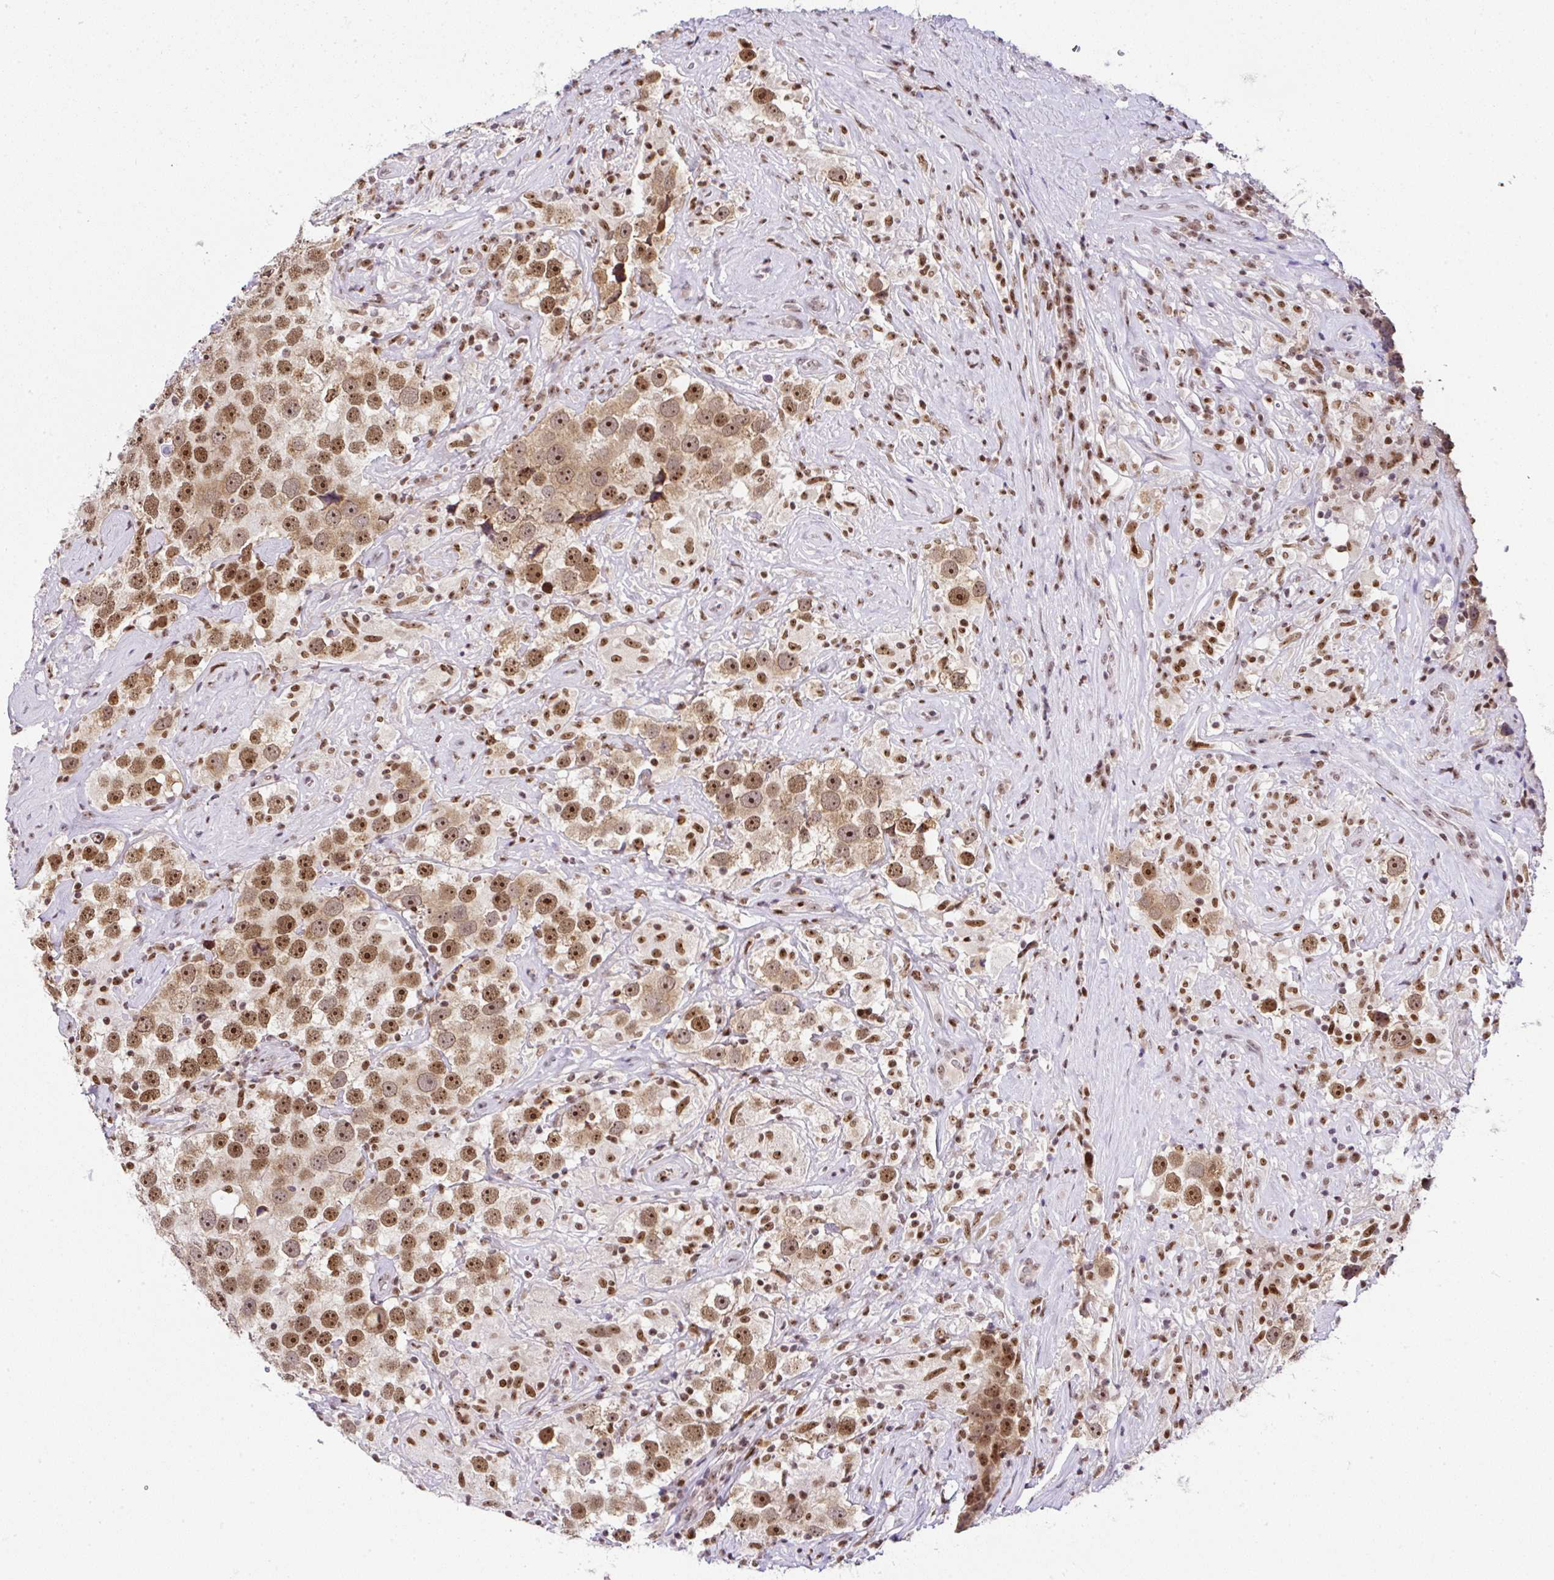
{"staining": {"intensity": "moderate", "quantity": ">75%", "location": "nuclear"}, "tissue": "testis cancer", "cell_type": "Tumor cells", "image_type": "cancer", "snomed": [{"axis": "morphology", "description": "Seminoma, NOS"}, {"axis": "topography", "description": "Testis"}], "caption": "The image demonstrates a brown stain indicating the presence of a protein in the nuclear of tumor cells in testis cancer (seminoma).", "gene": "PTPN2", "patient": {"sex": "male", "age": 49}}